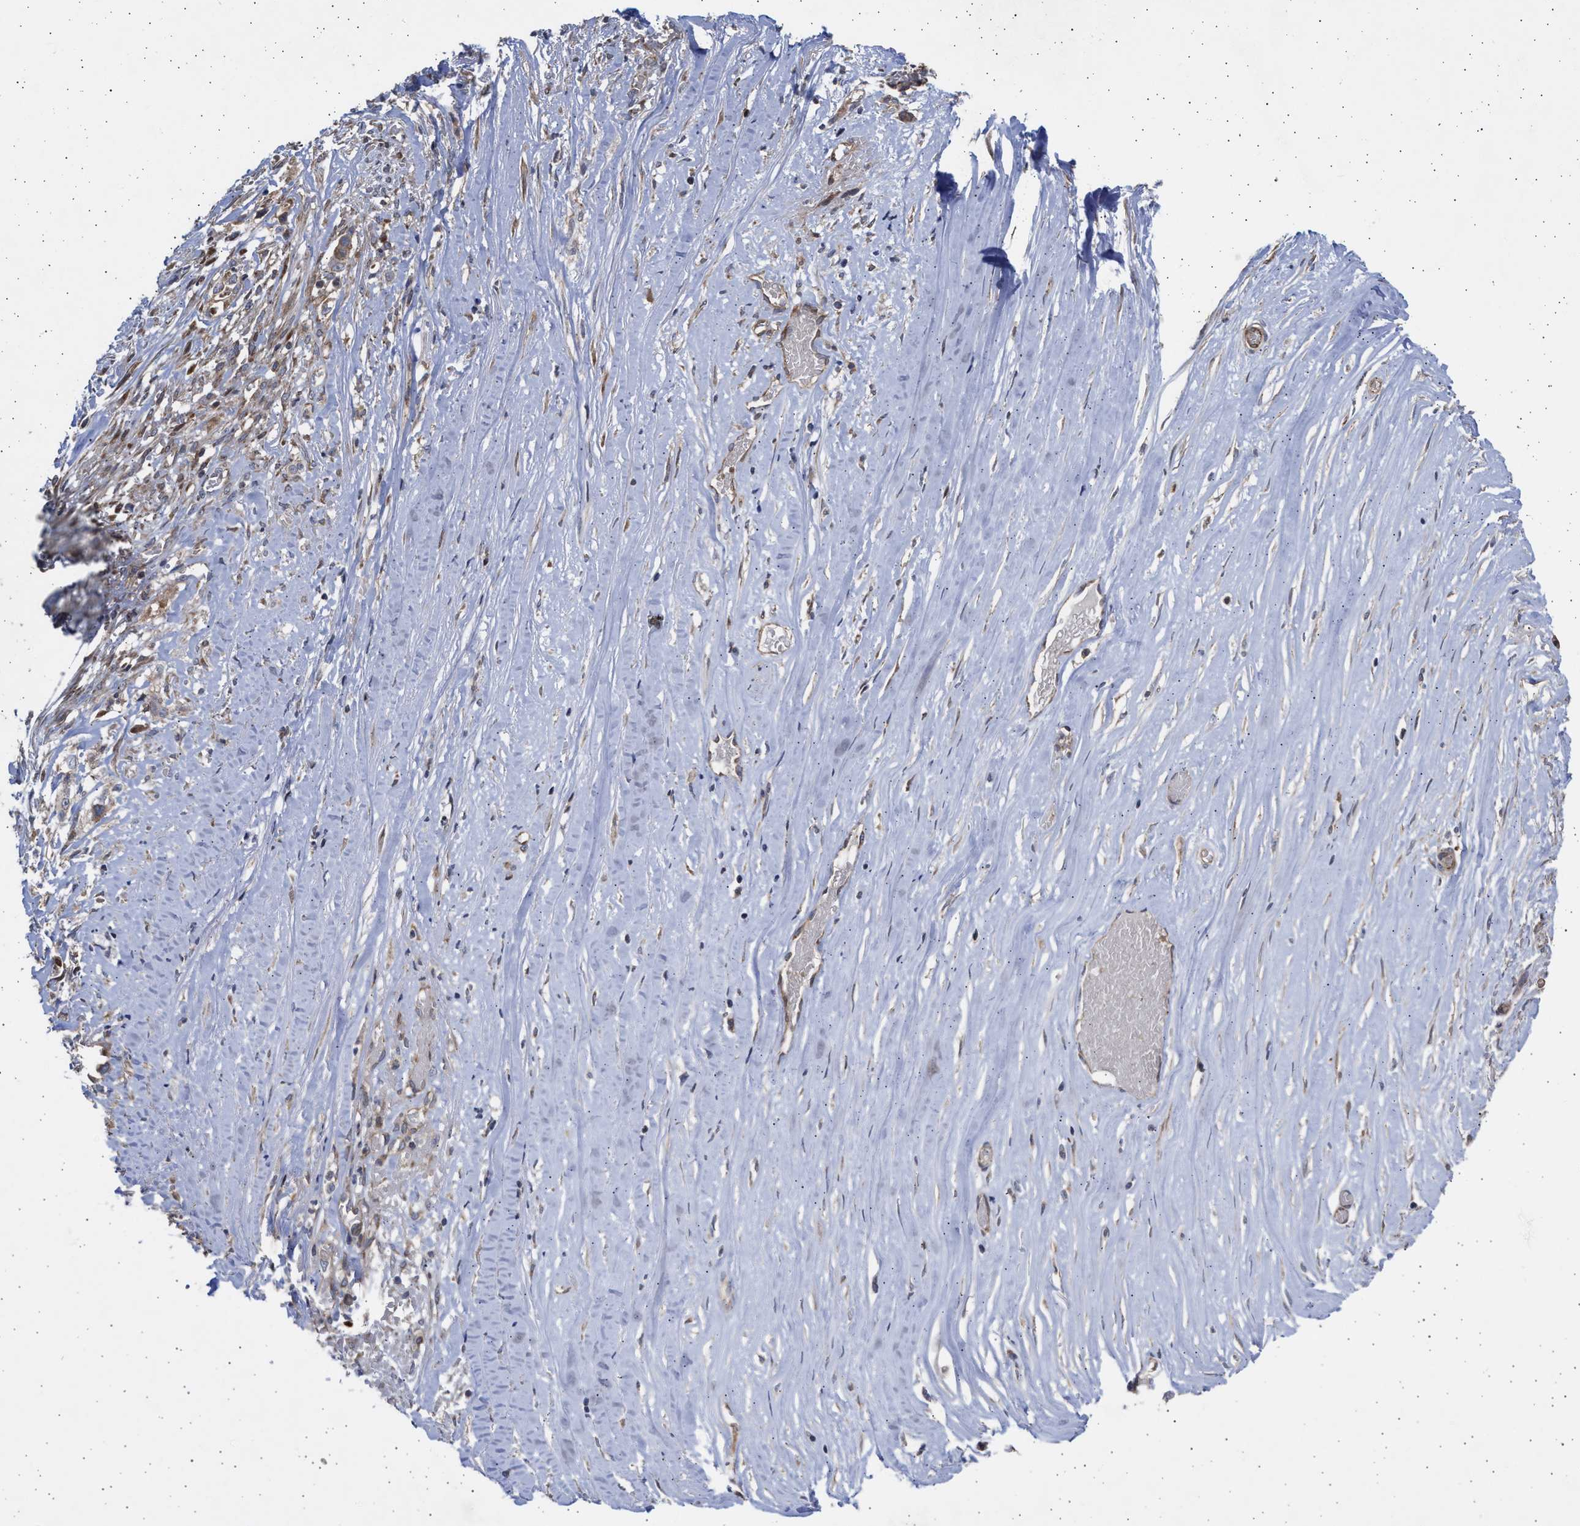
{"staining": {"intensity": "moderate", "quantity": ">75%", "location": "cytoplasmic/membranous"}, "tissue": "liver cancer", "cell_type": "Tumor cells", "image_type": "cancer", "snomed": [{"axis": "morphology", "description": "Cholangiocarcinoma"}, {"axis": "topography", "description": "Liver"}], "caption": "An immunohistochemistry (IHC) micrograph of neoplastic tissue is shown. Protein staining in brown highlights moderate cytoplasmic/membranous positivity in liver cancer within tumor cells.", "gene": "TTC19", "patient": {"sex": "female", "age": 70}}